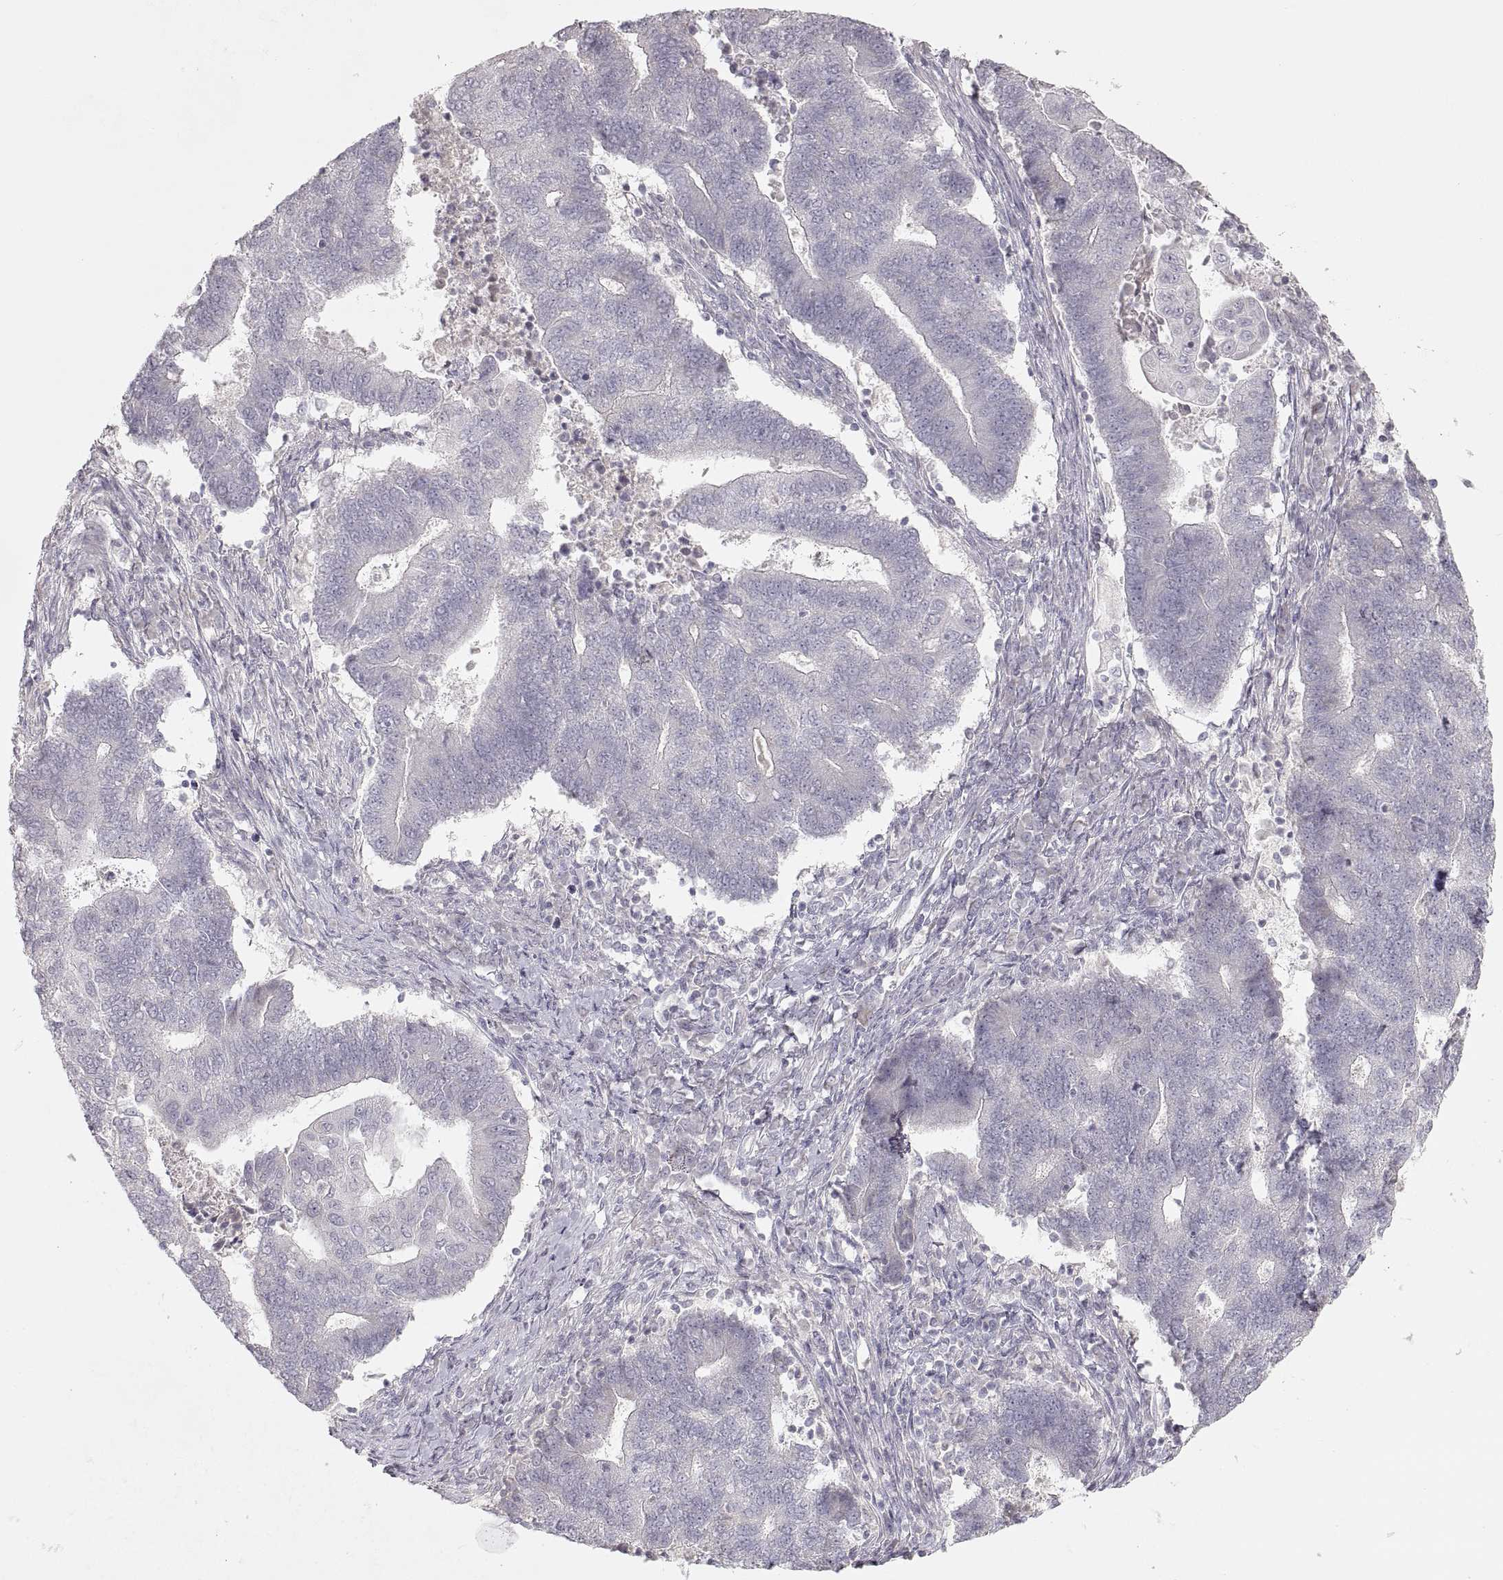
{"staining": {"intensity": "negative", "quantity": "none", "location": "none"}, "tissue": "endometrial cancer", "cell_type": "Tumor cells", "image_type": "cancer", "snomed": [{"axis": "morphology", "description": "Adenocarcinoma, NOS"}, {"axis": "topography", "description": "Uterus"}, {"axis": "topography", "description": "Endometrium"}], "caption": "The immunohistochemistry histopathology image has no significant expression in tumor cells of endometrial cancer tissue. (Stains: DAB (3,3'-diaminobenzidine) immunohistochemistry with hematoxylin counter stain, Microscopy: brightfield microscopy at high magnification).", "gene": "PCSK2", "patient": {"sex": "female", "age": 54}}